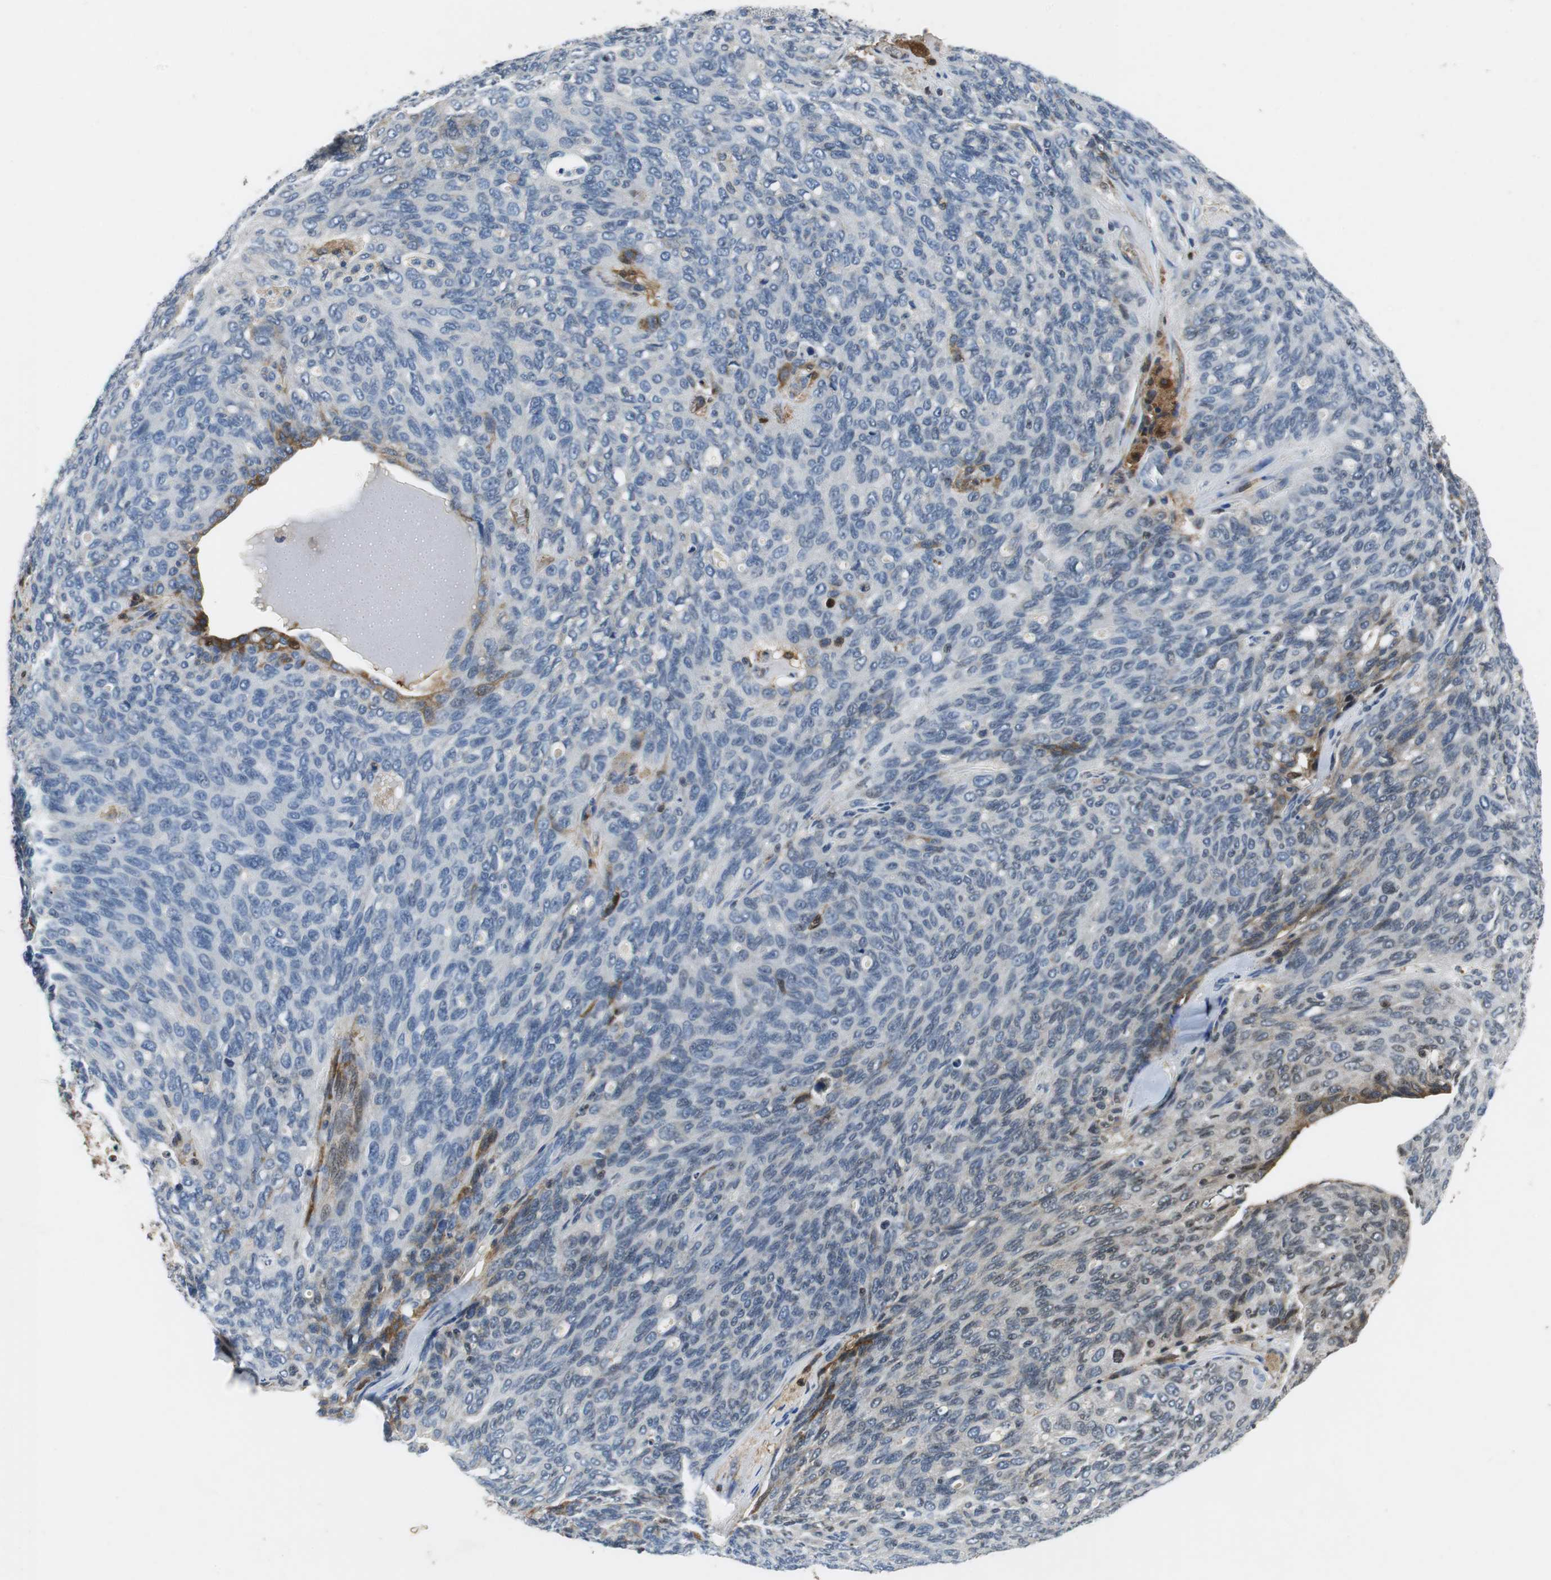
{"staining": {"intensity": "weak", "quantity": "<25%", "location": "cytoplasmic/membranous"}, "tissue": "ovarian cancer", "cell_type": "Tumor cells", "image_type": "cancer", "snomed": [{"axis": "morphology", "description": "Carcinoma, endometroid"}, {"axis": "topography", "description": "Ovary"}], "caption": "The micrograph displays no staining of tumor cells in ovarian cancer.", "gene": "ORM1", "patient": {"sex": "female", "age": 60}}